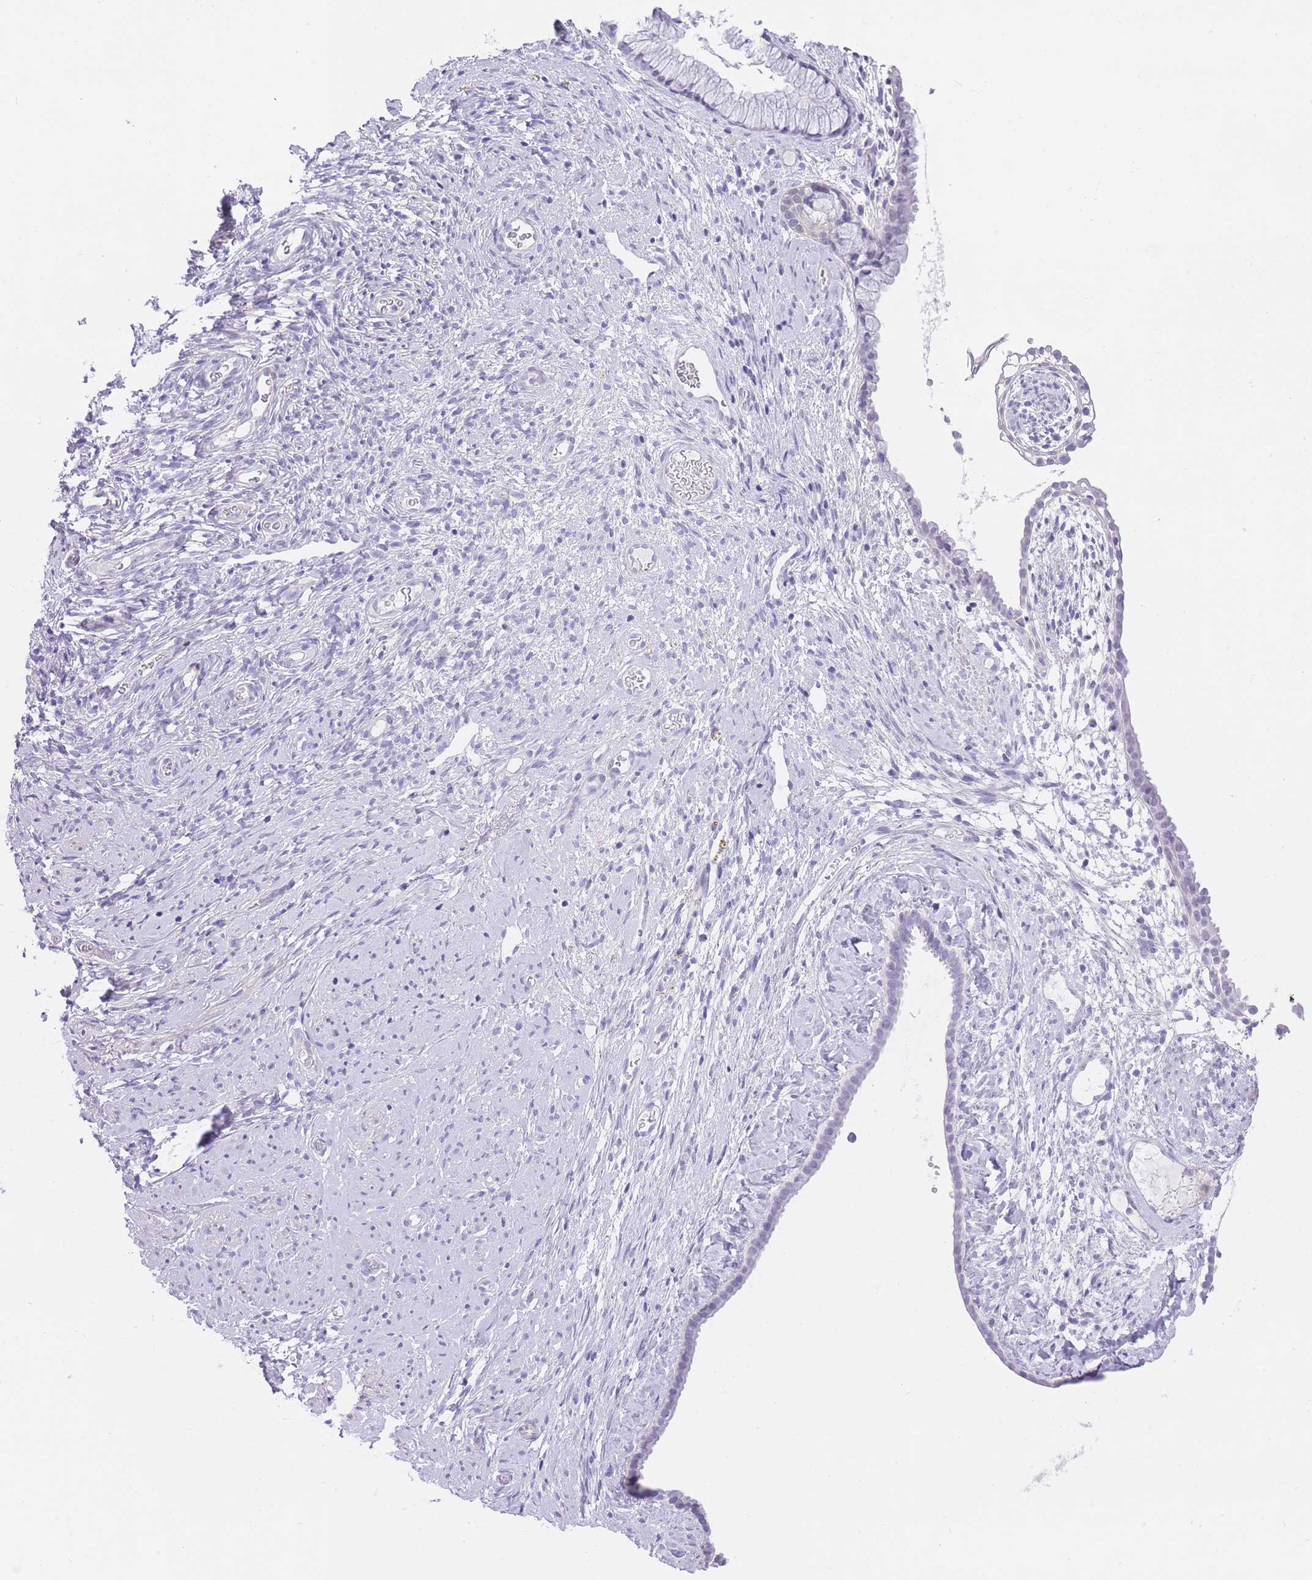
{"staining": {"intensity": "negative", "quantity": "none", "location": "none"}, "tissue": "cervix", "cell_type": "Glandular cells", "image_type": "normal", "snomed": [{"axis": "morphology", "description": "Normal tissue, NOS"}, {"axis": "topography", "description": "Cervix"}], "caption": "This micrograph is of unremarkable cervix stained with immunohistochemistry (IHC) to label a protein in brown with the nuclei are counter-stained blue. There is no expression in glandular cells. (DAB (3,3'-diaminobenzidine) immunohistochemistry, high magnification).", "gene": "OR11H12", "patient": {"sex": "female", "age": 76}}